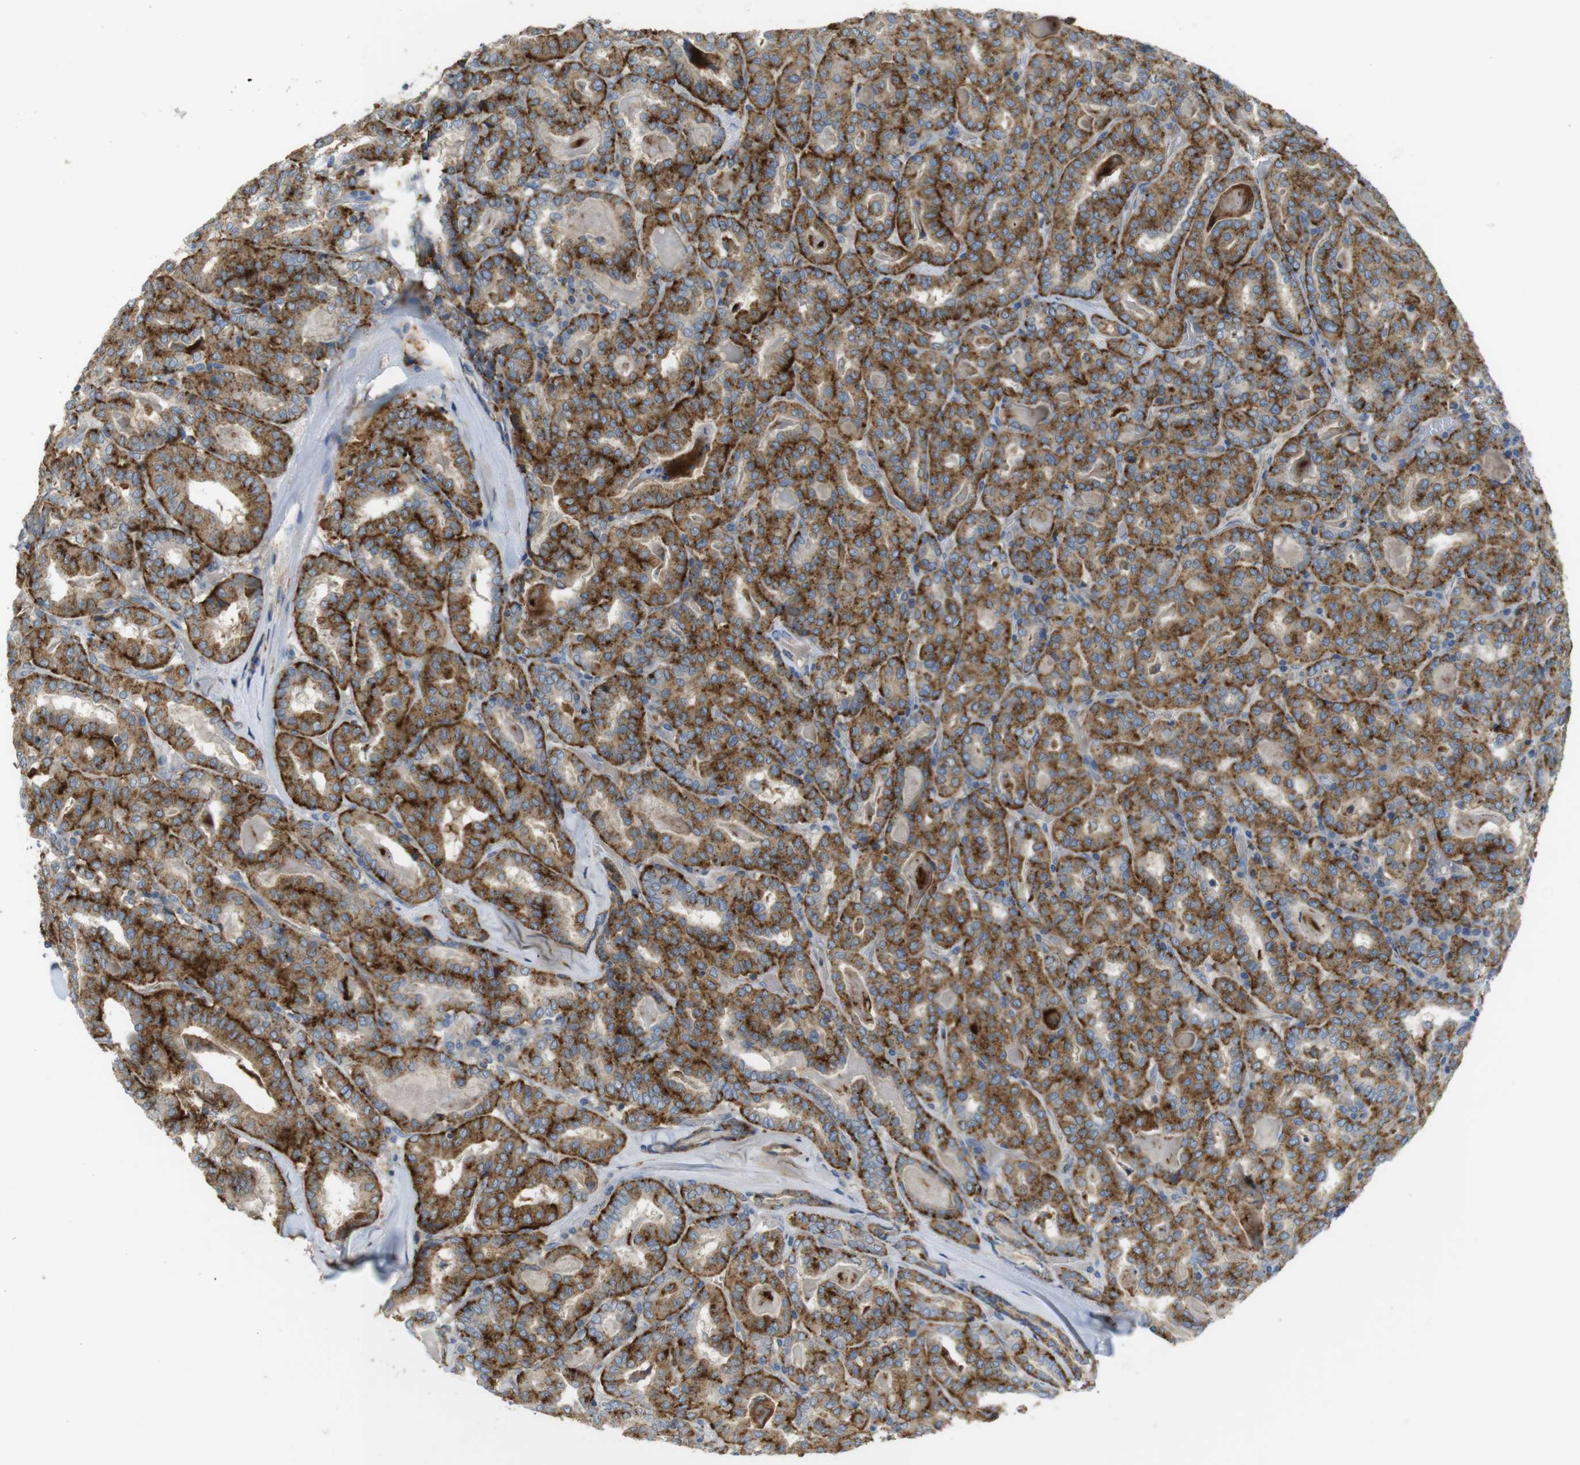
{"staining": {"intensity": "strong", "quantity": ">75%", "location": "cytoplasmic/membranous"}, "tissue": "thyroid cancer", "cell_type": "Tumor cells", "image_type": "cancer", "snomed": [{"axis": "morphology", "description": "Papillary adenocarcinoma, NOS"}, {"axis": "topography", "description": "Thyroid gland"}], "caption": "Immunohistochemical staining of thyroid cancer (papillary adenocarcinoma) reveals strong cytoplasmic/membranous protein expression in approximately >75% of tumor cells.", "gene": "LAMP1", "patient": {"sex": "female", "age": 42}}